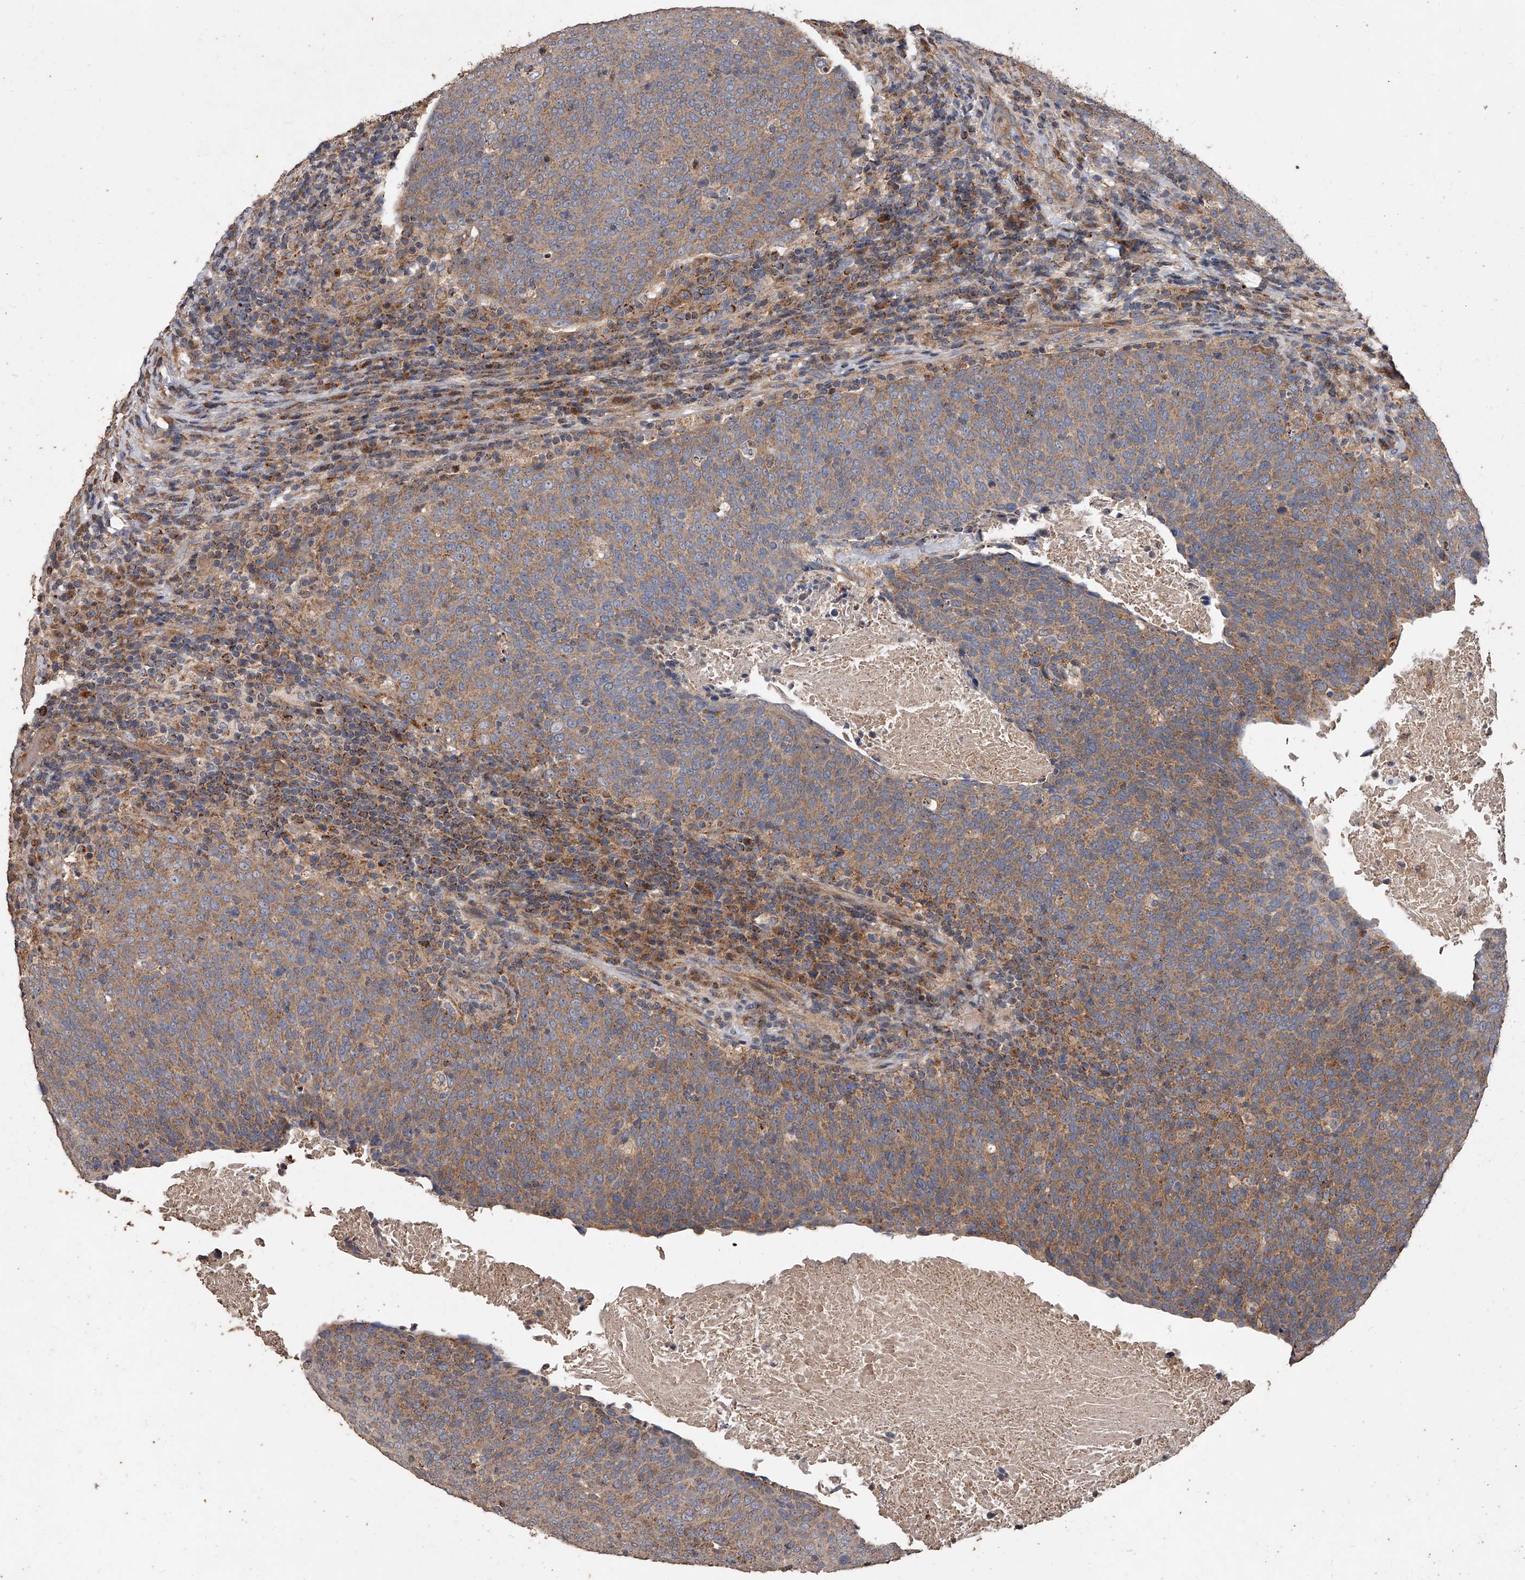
{"staining": {"intensity": "moderate", "quantity": ">75%", "location": "cytoplasmic/membranous"}, "tissue": "head and neck cancer", "cell_type": "Tumor cells", "image_type": "cancer", "snomed": [{"axis": "morphology", "description": "Squamous cell carcinoma, NOS"}, {"axis": "morphology", "description": "Squamous cell carcinoma, metastatic, NOS"}, {"axis": "topography", "description": "Lymph node"}, {"axis": "topography", "description": "Head-Neck"}], "caption": "Tumor cells display medium levels of moderate cytoplasmic/membranous positivity in about >75% of cells in head and neck cancer.", "gene": "LTV1", "patient": {"sex": "male", "age": 62}}